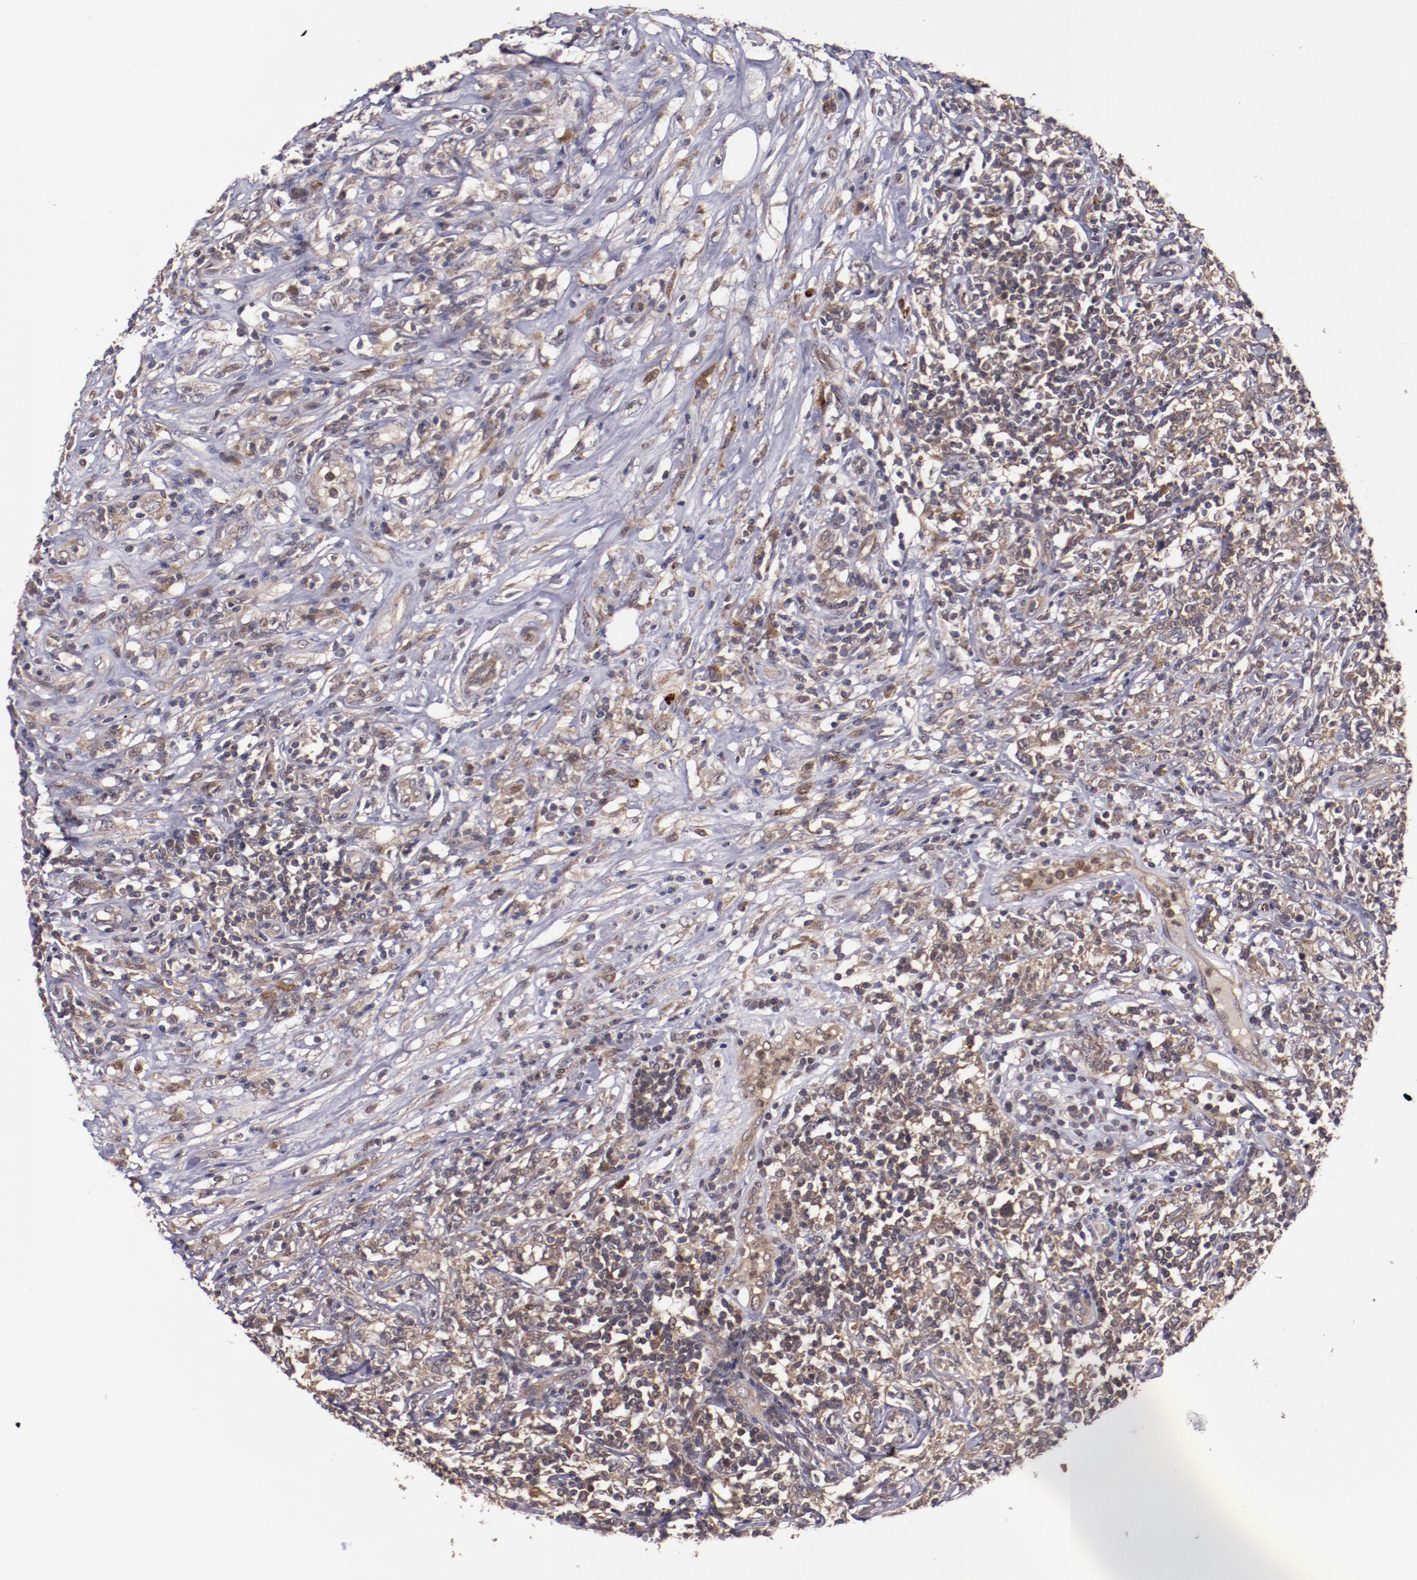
{"staining": {"intensity": "moderate", "quantity": "<25%", "location": "cytoplasmic/membranous"}, "tissue": "lymphoma", "cell_type": "Tumor cells", "image_type": "cancer", "snomed": [{"axis": "morphology", "description": "Malignant lymphoma, non-Hodgkin's type, High grade"}, {"axis": "topography", "description": "Lymph node"}], "caption": "This is a photomicrograph of IHC staining of high-grade malignant lymphoma, non-Hodgkin's type, which shows moderate staining in the cytoplasmic/membranous of tumor cells.", "gene": "FTSJ1", "patient": {"sex": "female", "age": 84}}